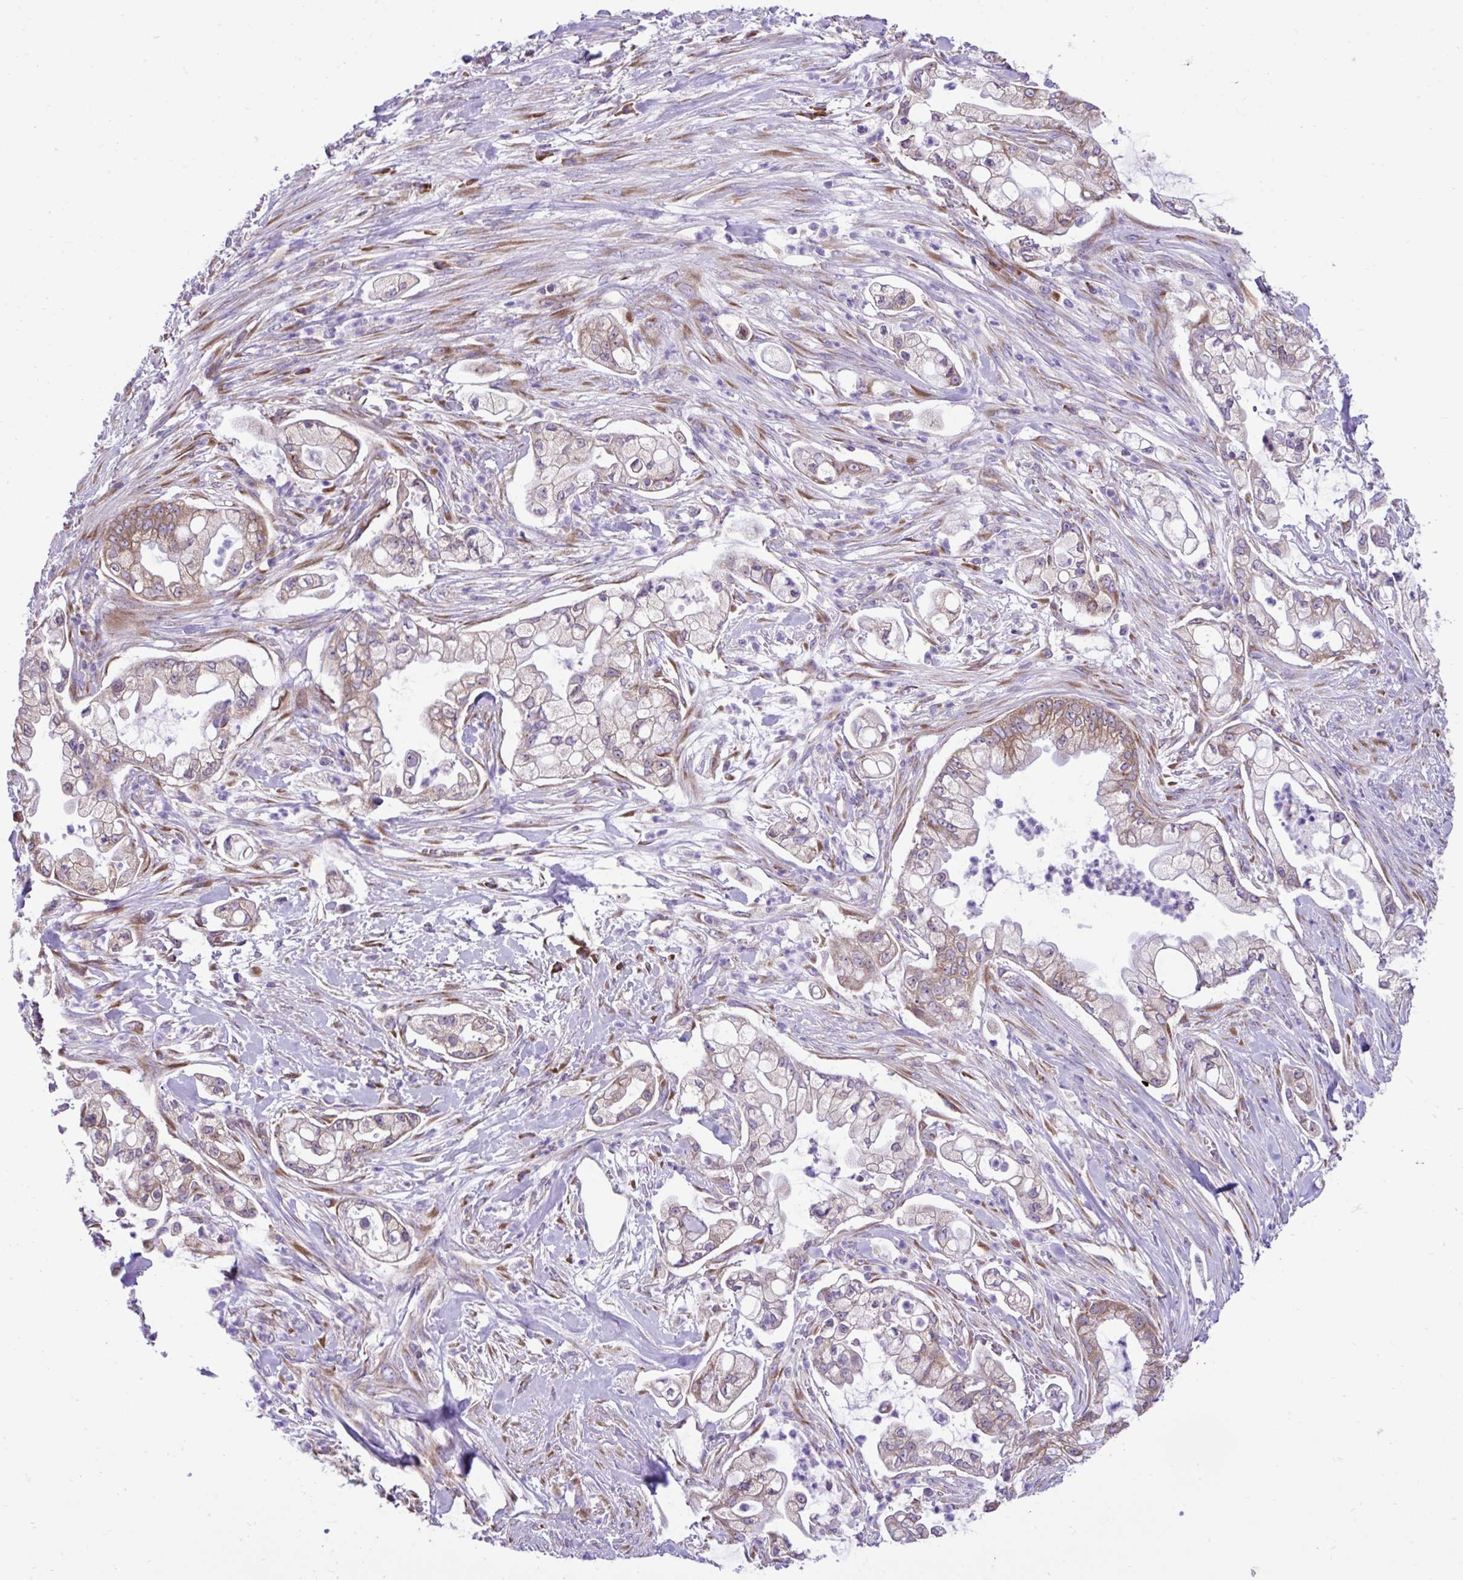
{"staining": {"intensity": "moderate", "quantity": "<25%", "location": "cytoplasmic/membranous"}, "tissue": "pancreatic cancer", "cell_type": "Tumor cells", "image_type": "cancer", "snomed": [{"axis": "morphology", "description": "Adenocarcinoma, NOS"}, {"axis": "topography", "description": "Pancreas"}], "caption": "Tumor cells exhibit low levels of moderate cytoplasmic/membranous expression in approximately <25% of cells in pancreatic cancer.", "gene": "RPL7", "patient": {"sex": "female", "age": 69}}